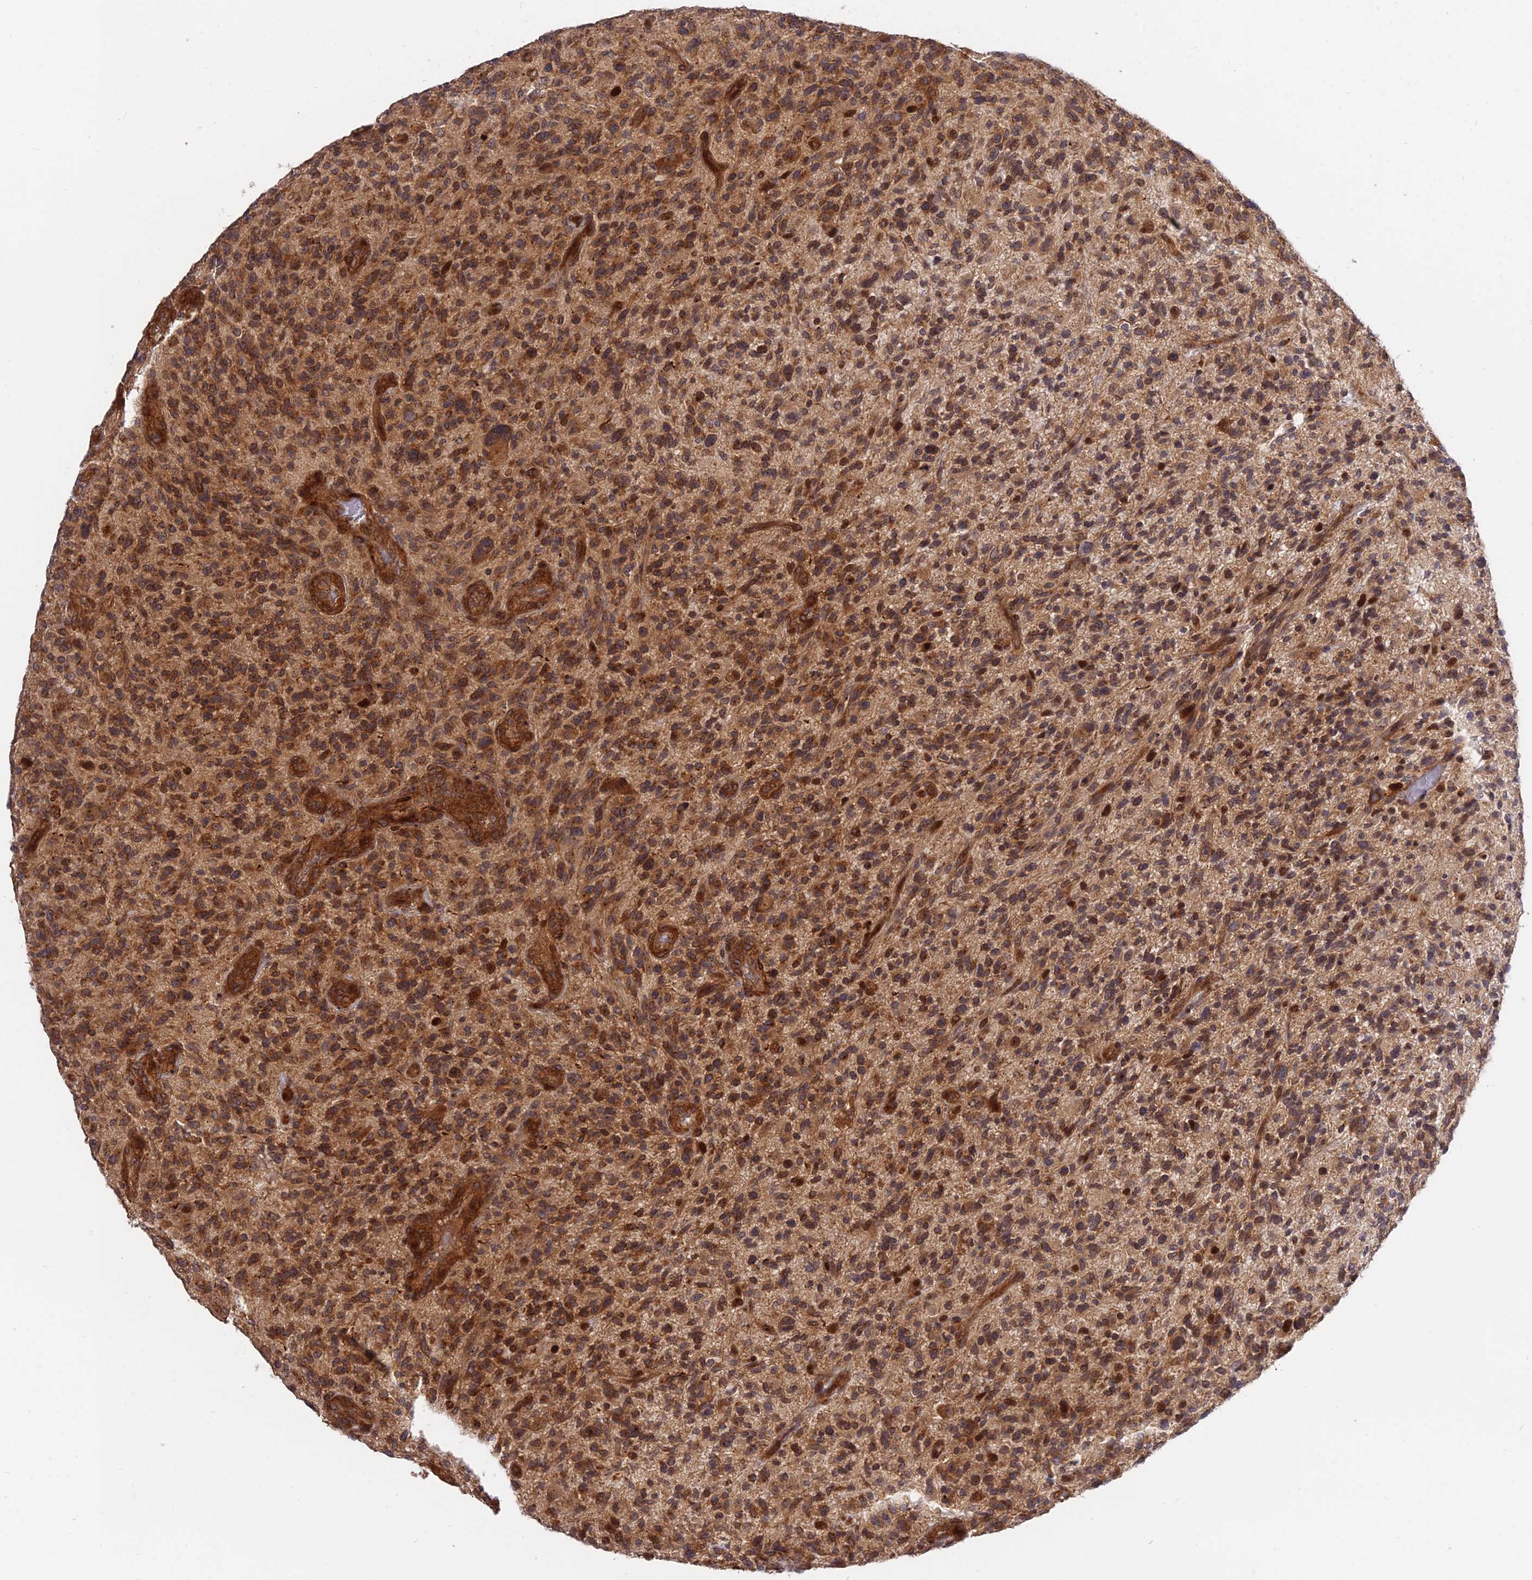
{"staining": {"intensity": "strong", "quantity": "25%-75%", "location": "cytoplasmic/membranous"}, "tissue": "glioma", "cell_type": "Tumor cells", "image_type": "cancer", "snomed": [{"axis": "morphology", "description": "Glioma, malignant, High grade"}, {"axis": "topography", "description": "Brain"}], "caption": "High-grade glioma (malignant) tissue exhibits strong cytoplasmic/membranous staining in approximately 25%-75% of tumor cells, visualized by immunohistochemistry.", "gene": "SMG6", "patient": {"sex": "male", "age": 47}}